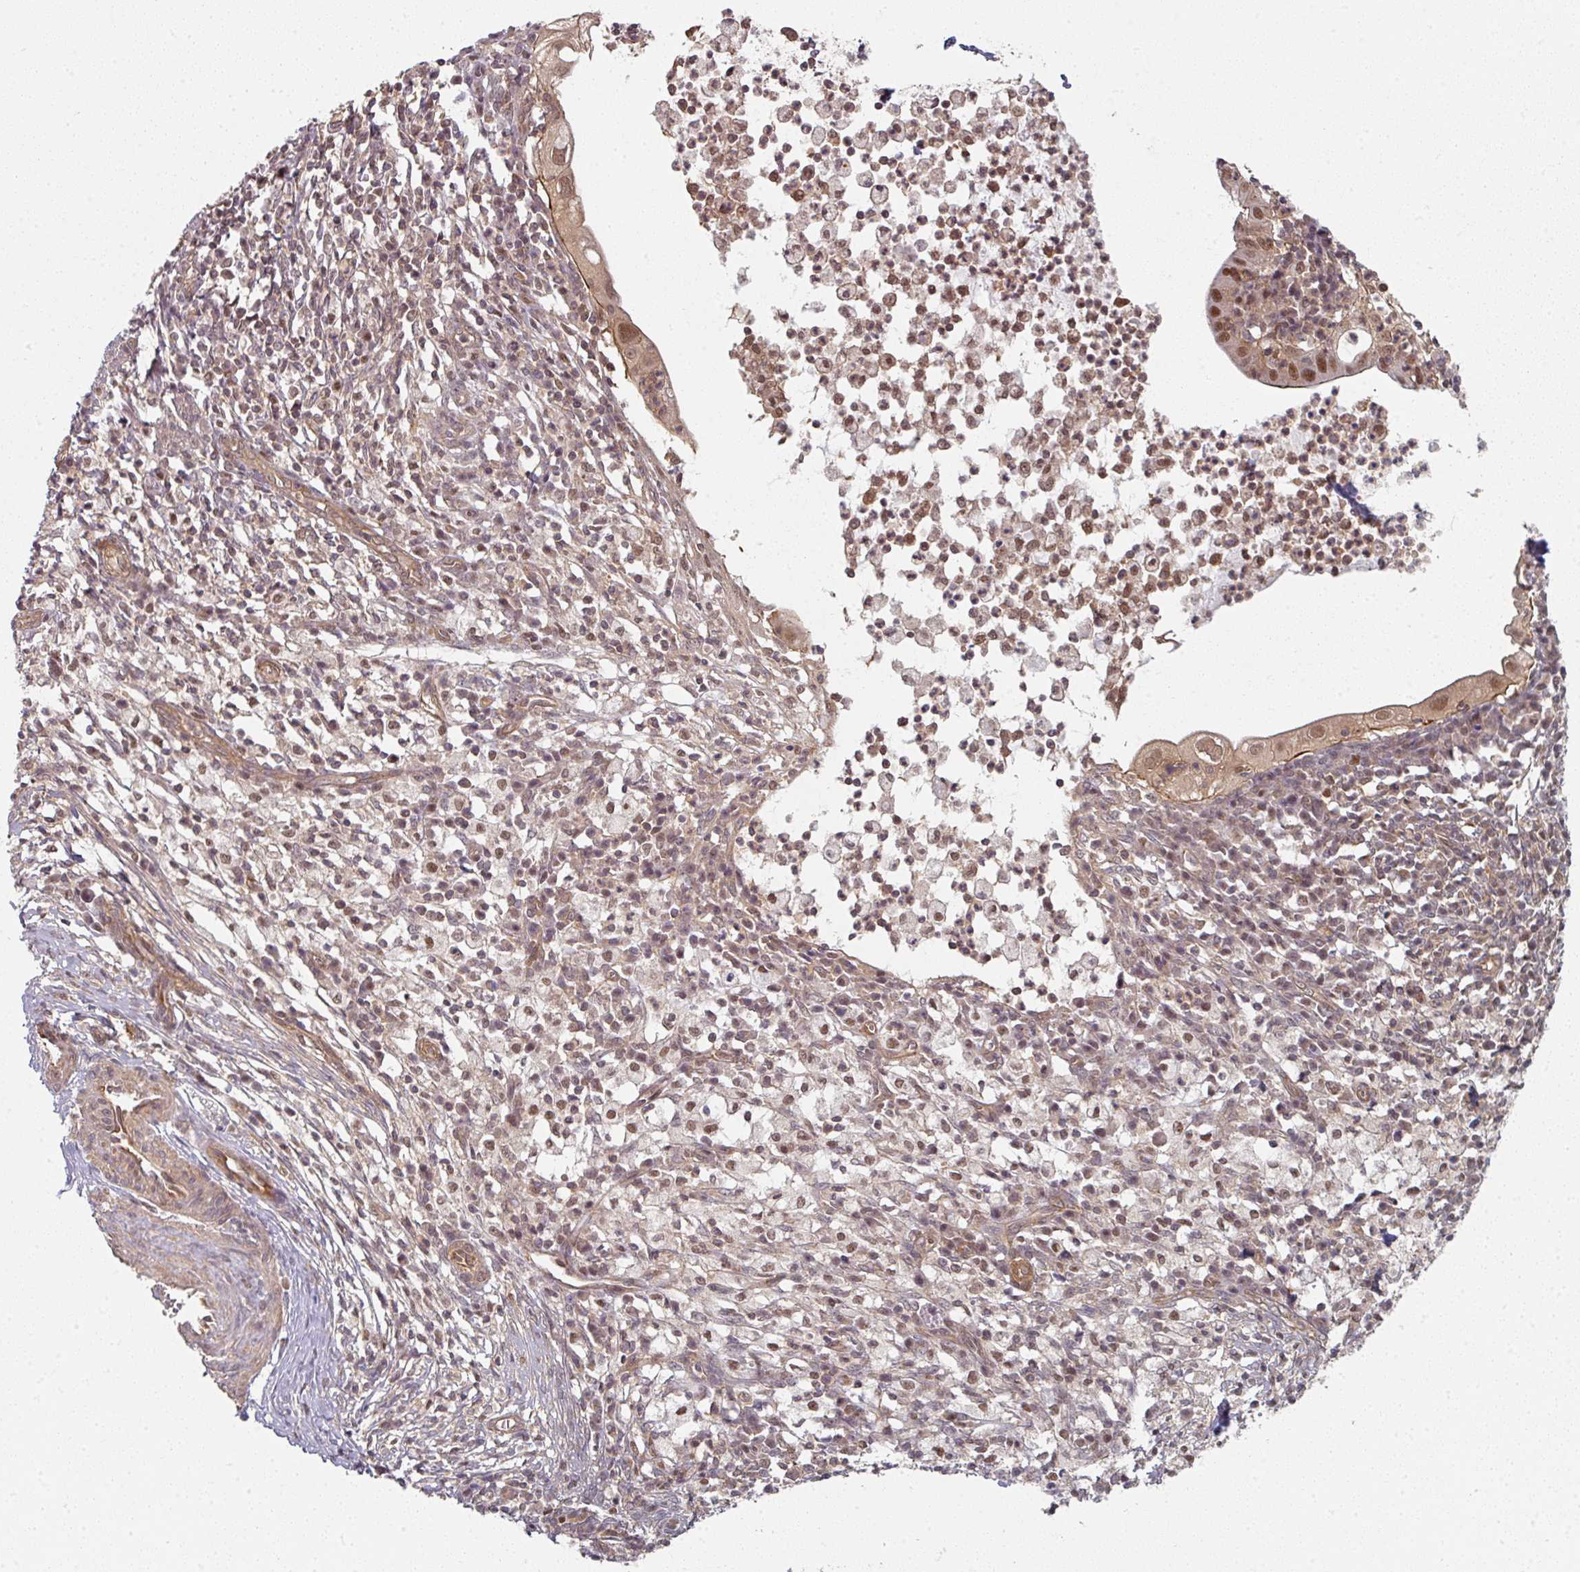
{"staining": {"intensity": "moderate", "quantity": ">75%", "location": "nuclear"}, "tissue": "cervical cancer", "cell_type": "Tumor cells", "image_type": "cancer", "snomed": [{"axis": "morphology", "description": "Adenocarcinoma, NOS"}, {"axis": "topography", "description": "Cervix"}], "caption": "This image shows IHC staining of cervical adenocarcinoma, with medium moderate nuclear positivity in approximately >75% of tumor cells.", "gene": "PSME3IP1", "patient": {"sex": "female", "age": 36}}